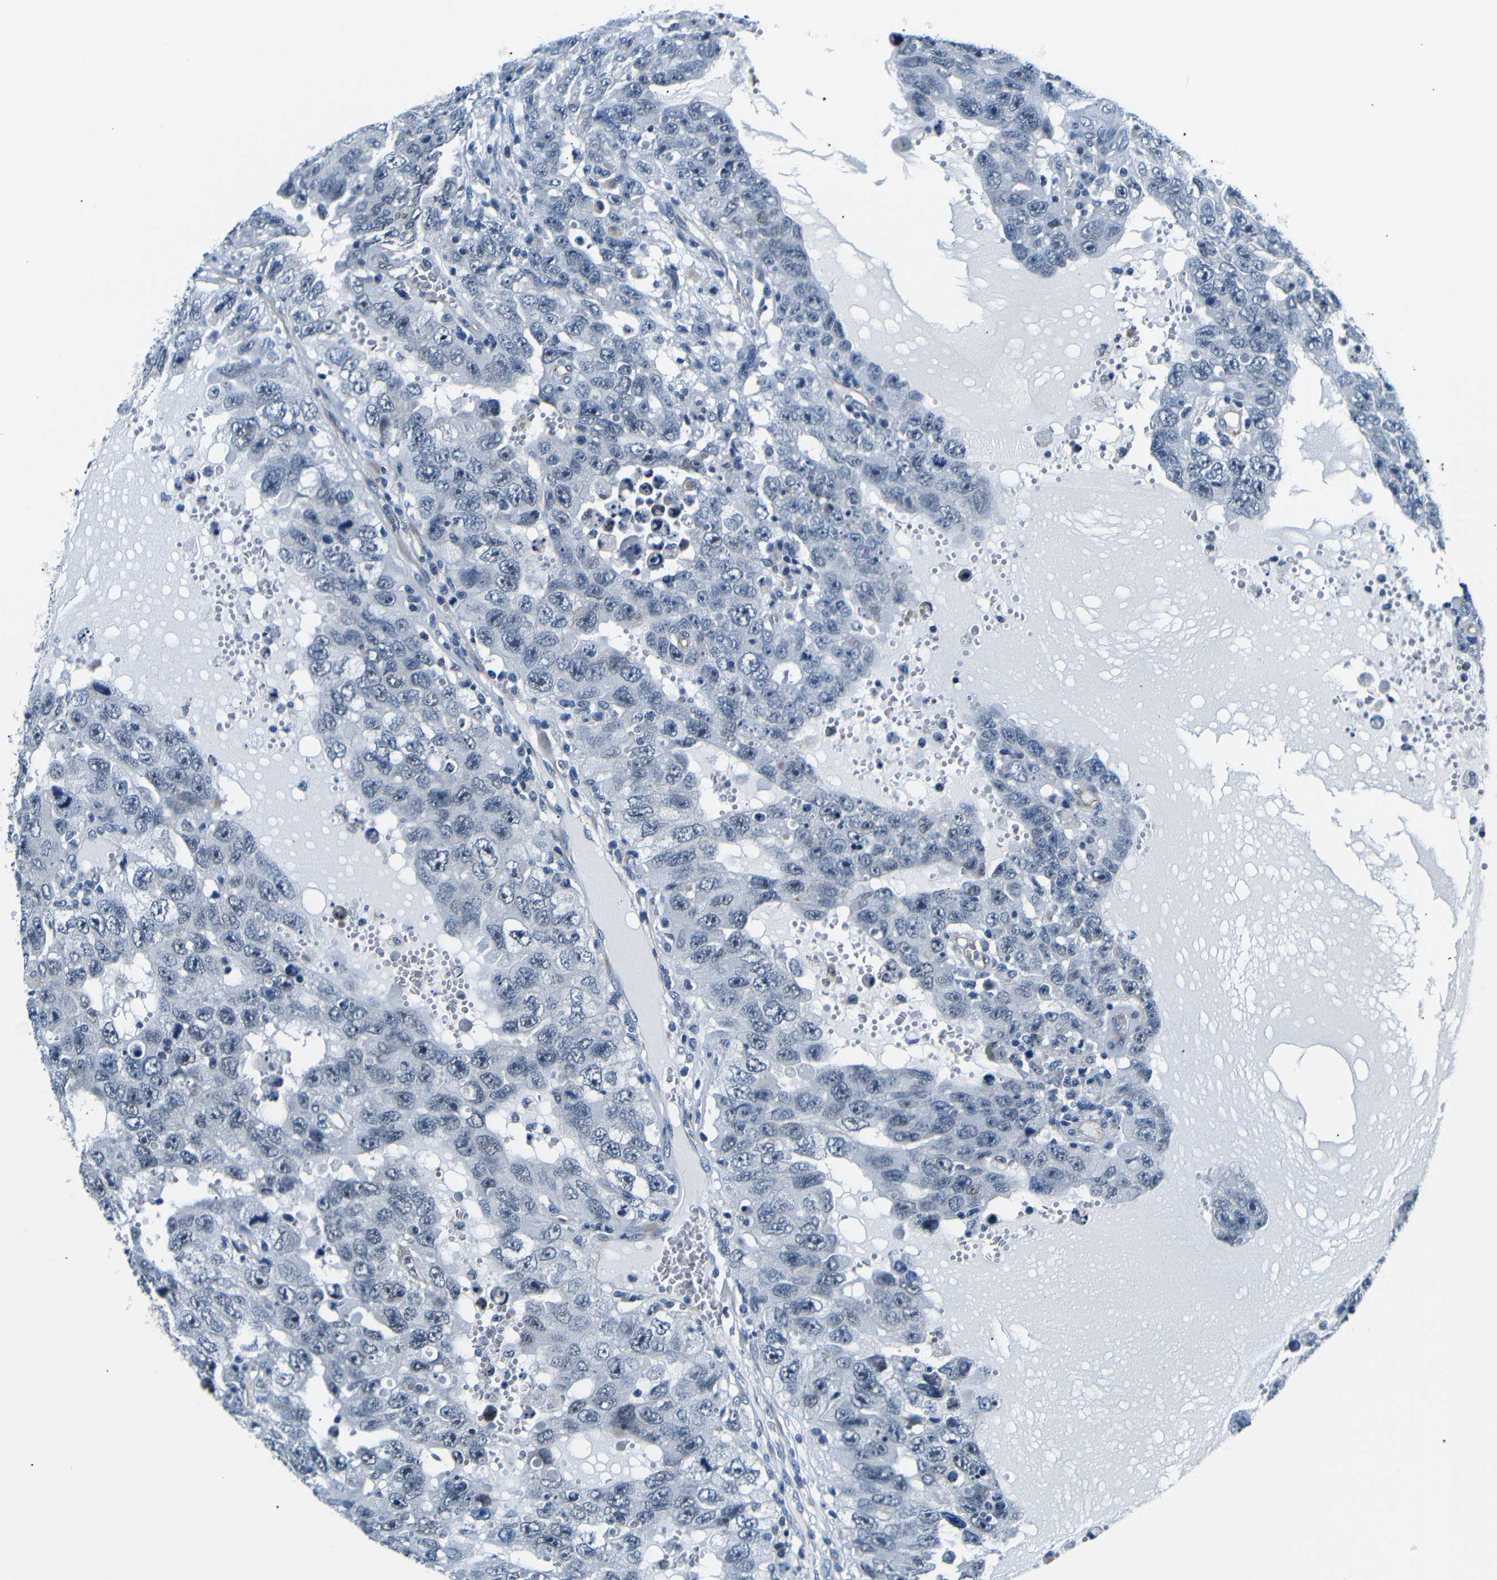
{"staining": {"intensity": "negative", "quantity": "none", "location": "none"}, "tissue": "testis cancer", "cell_type": "Tumor cells", "image_type": "cancer", "snomed": [{"axis": "morphology", "description": "Carcinoma, Embryonal, NOS"}, {"axis": "topography", "description": "Testis"}], "caption": "This image is of testis cancer stained with immunohistochemistry to label a protein in brown with the nuclei are counter-stained blue. There is no positivity in tumor cells.", "gene": "TAFA1", "patient": {"sex": "male", "age": 26}}